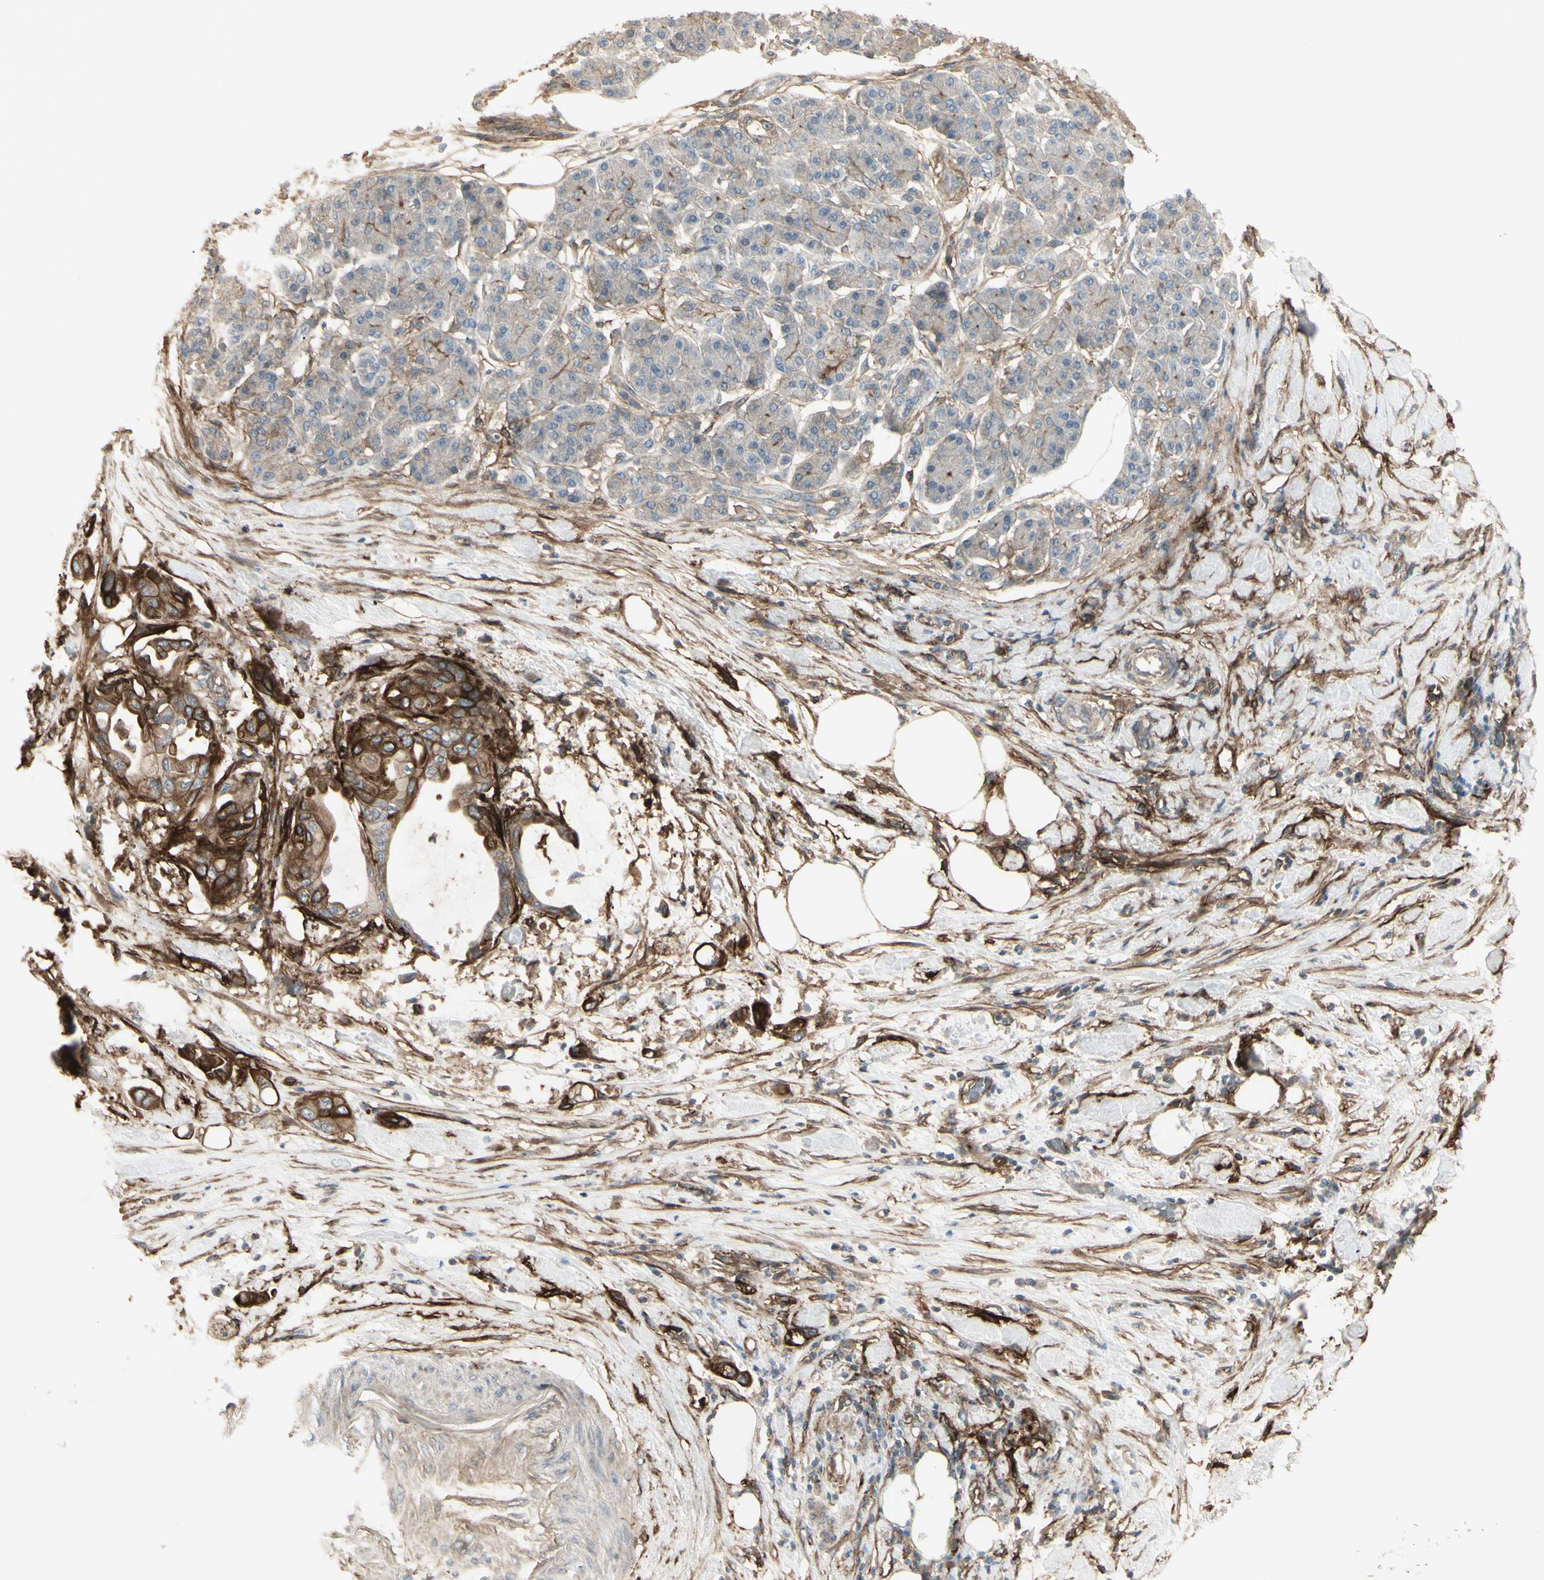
{"staining": {"intensity": "moderate", "quantity": "25%-75%", "location": "cytoplasmic/membranous"}, "tissue": "pancreatic cancer", "cell_type": "Tumor cells", "image_type": "cancer", "snomed": [{"axis": "morphology", "description": "Adenocarcinoma, NOS"}, {"axis": "morphology", "description": "Adenocarcinoma, metastatic, NOS"}, {"axis": "topography", "description": "Lymph node"}, {"axis": "topography", "description": "Pancreas"}, {"axis": "topography", "description": "Duodenum"}], "caption": "This photomicrograph shows IHC staining of adenocarcinoma (pancreatic), with medium moderate cytoplasmic/membranous expression in about 25%-75% of tumor cells.", "gene": "CD276", "patient": {"sex": "female", "age": 64}}